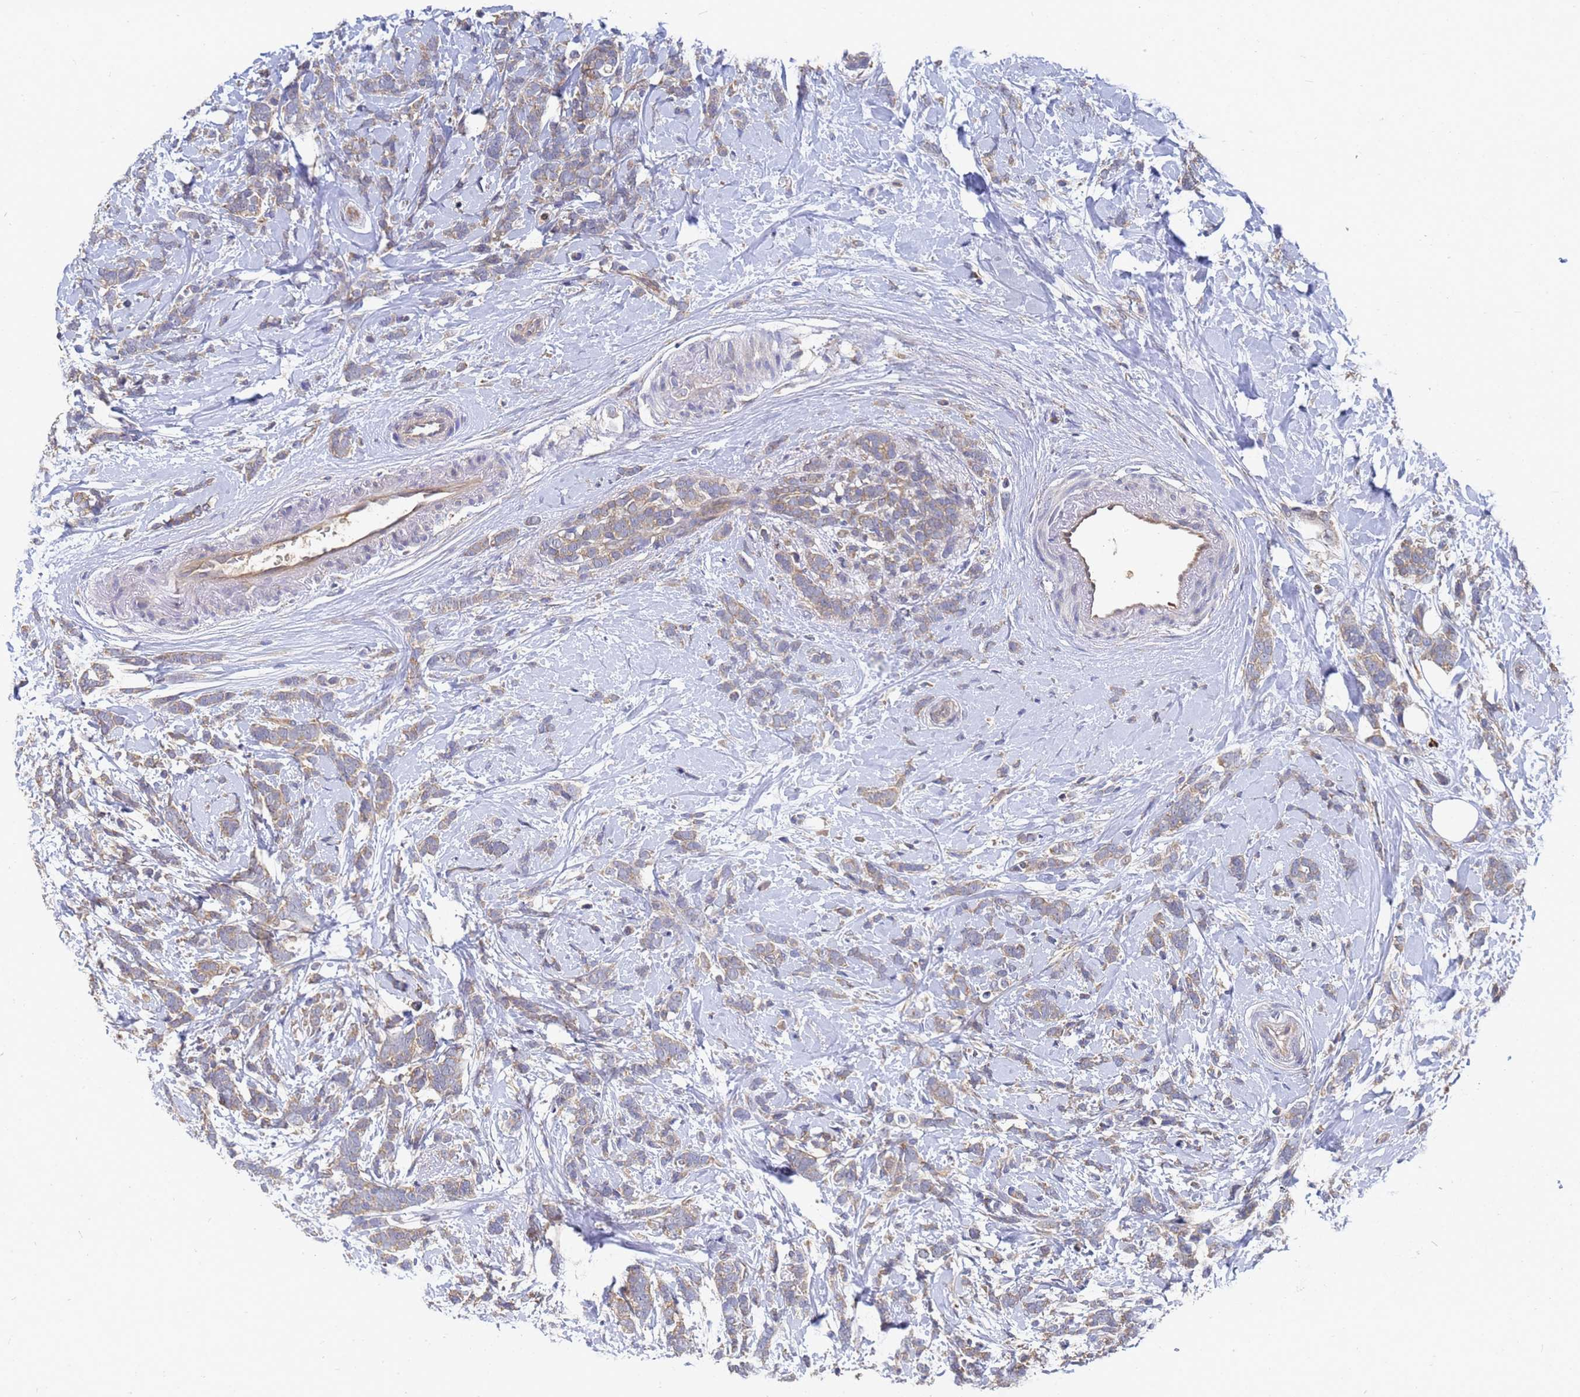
{"staining": {"intensity": "weak", "quantity": "25%-75%", "location": "cytoplasmic/membranous"}, "tissue": "breast cancer", "cell_type": "Tumor cells", "image_type": "cancer", "snomed": [{"axis": "morphology", "description": "Lobular carcinoma"}, {"axis": "topography", "description": "Breast"}], "caption": "Immunohistochemical staining of human breast lobular carcinoma demonstrates low levels of weak cytoplasmic/membranous positivity in approximately 25%-75% of tumor cells. Ihc stains the protein of interest in brown and the nuclei are stained blue.", "gene": "ALS2CL", "patient": {"sex": "female", "age": 58}}